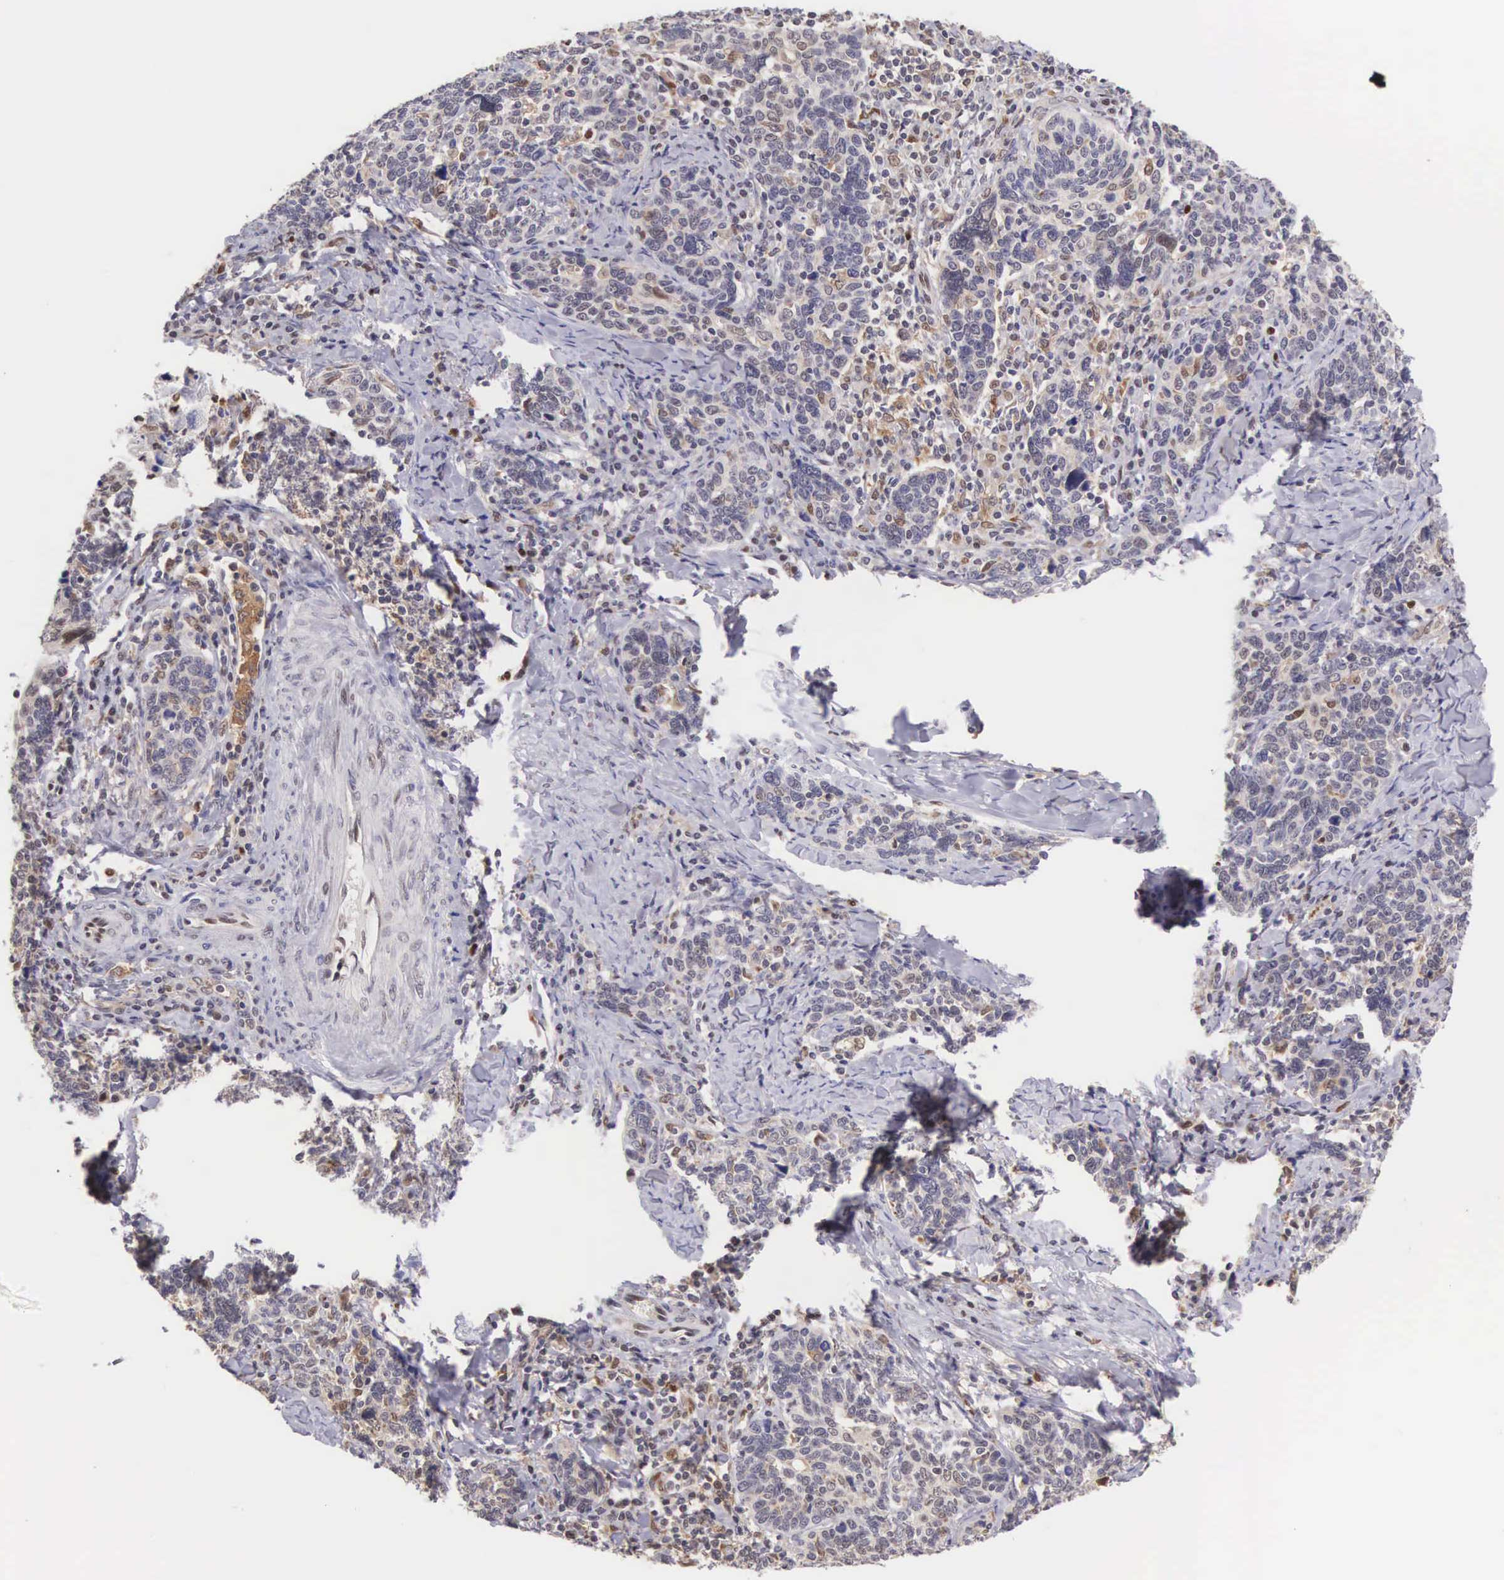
{"staining": {"intensity": "weak", "quantity": "<25%", "location": "nuclear"}, "tissue": "cervical cancer", "cell_type": "Tumor cells", "image_type": "cancer", "snomed": [{"axis": "morphology", "description": "Squamous cell carcinoma, NOS"}, {"axis": "topography", "description": "Cervix"}], "caption": "The image displays no significant positivity in tumor cells of squamous cell carcinoma (cervical).", "gene": "GRK3", "patient": {"sex": "female", "age": 41}}